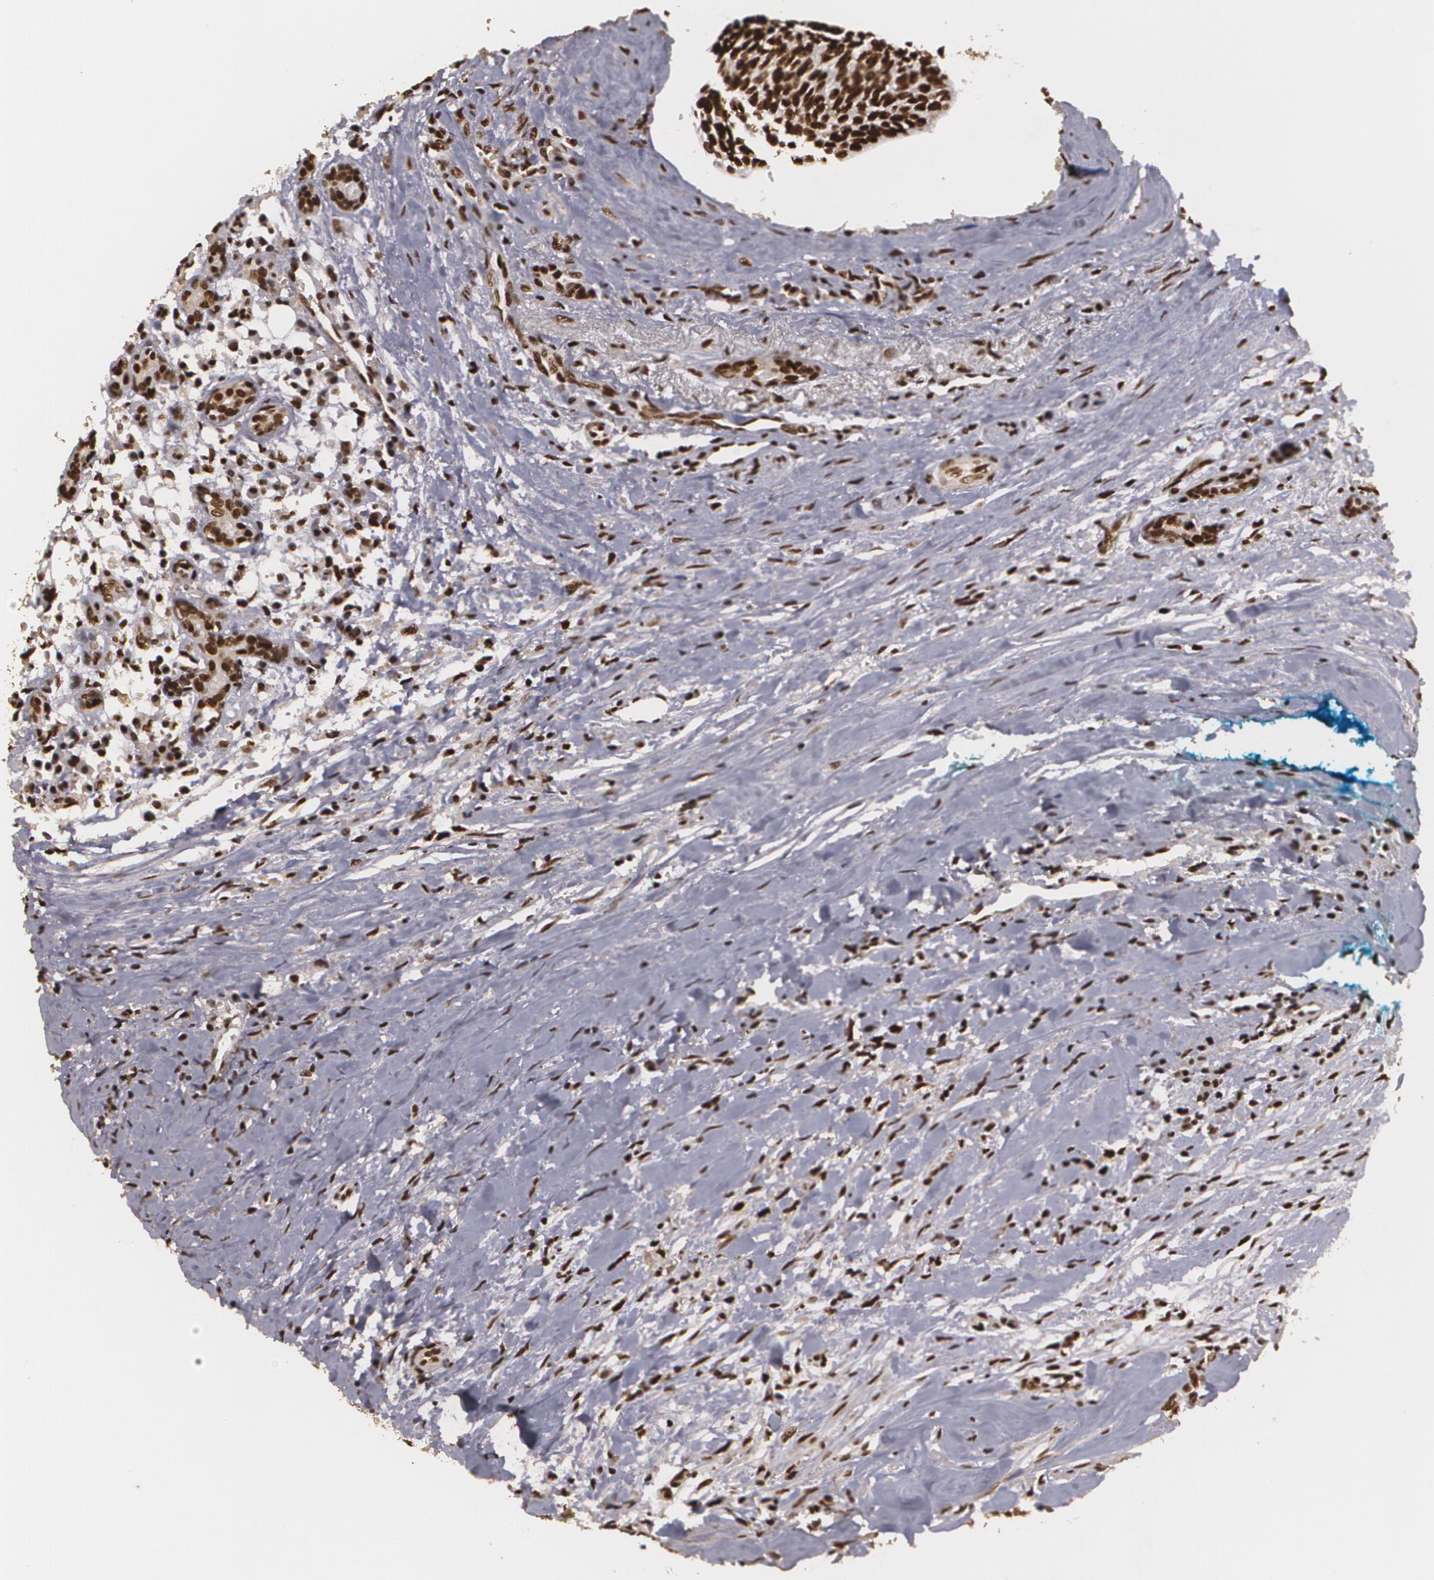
{"staining": {"intensity": "strong", "quantity": ">75%", "location": "cytoplasmic/membranous,nuclear"}, "tissue": "head and neck cancer", "cell_type": "Tumor cells", "image_type": "cancer", "snomed": [{"axis": "morphology", "description": "Squamous cell carcinoma, NOS"}, {"axis": "topography", "description": "Salivary gland"}, {"axis": "topography", "description": "Head-Neck"}], "caption": "Immunohistochemical staining of human head and neck cancer reveals strong cytoplasmic/membranous and nuclear protein positivity in approximately >75% of tumor cells.", "gene": "RCOR1", "patient": {"sex": "male", "age": 70}}